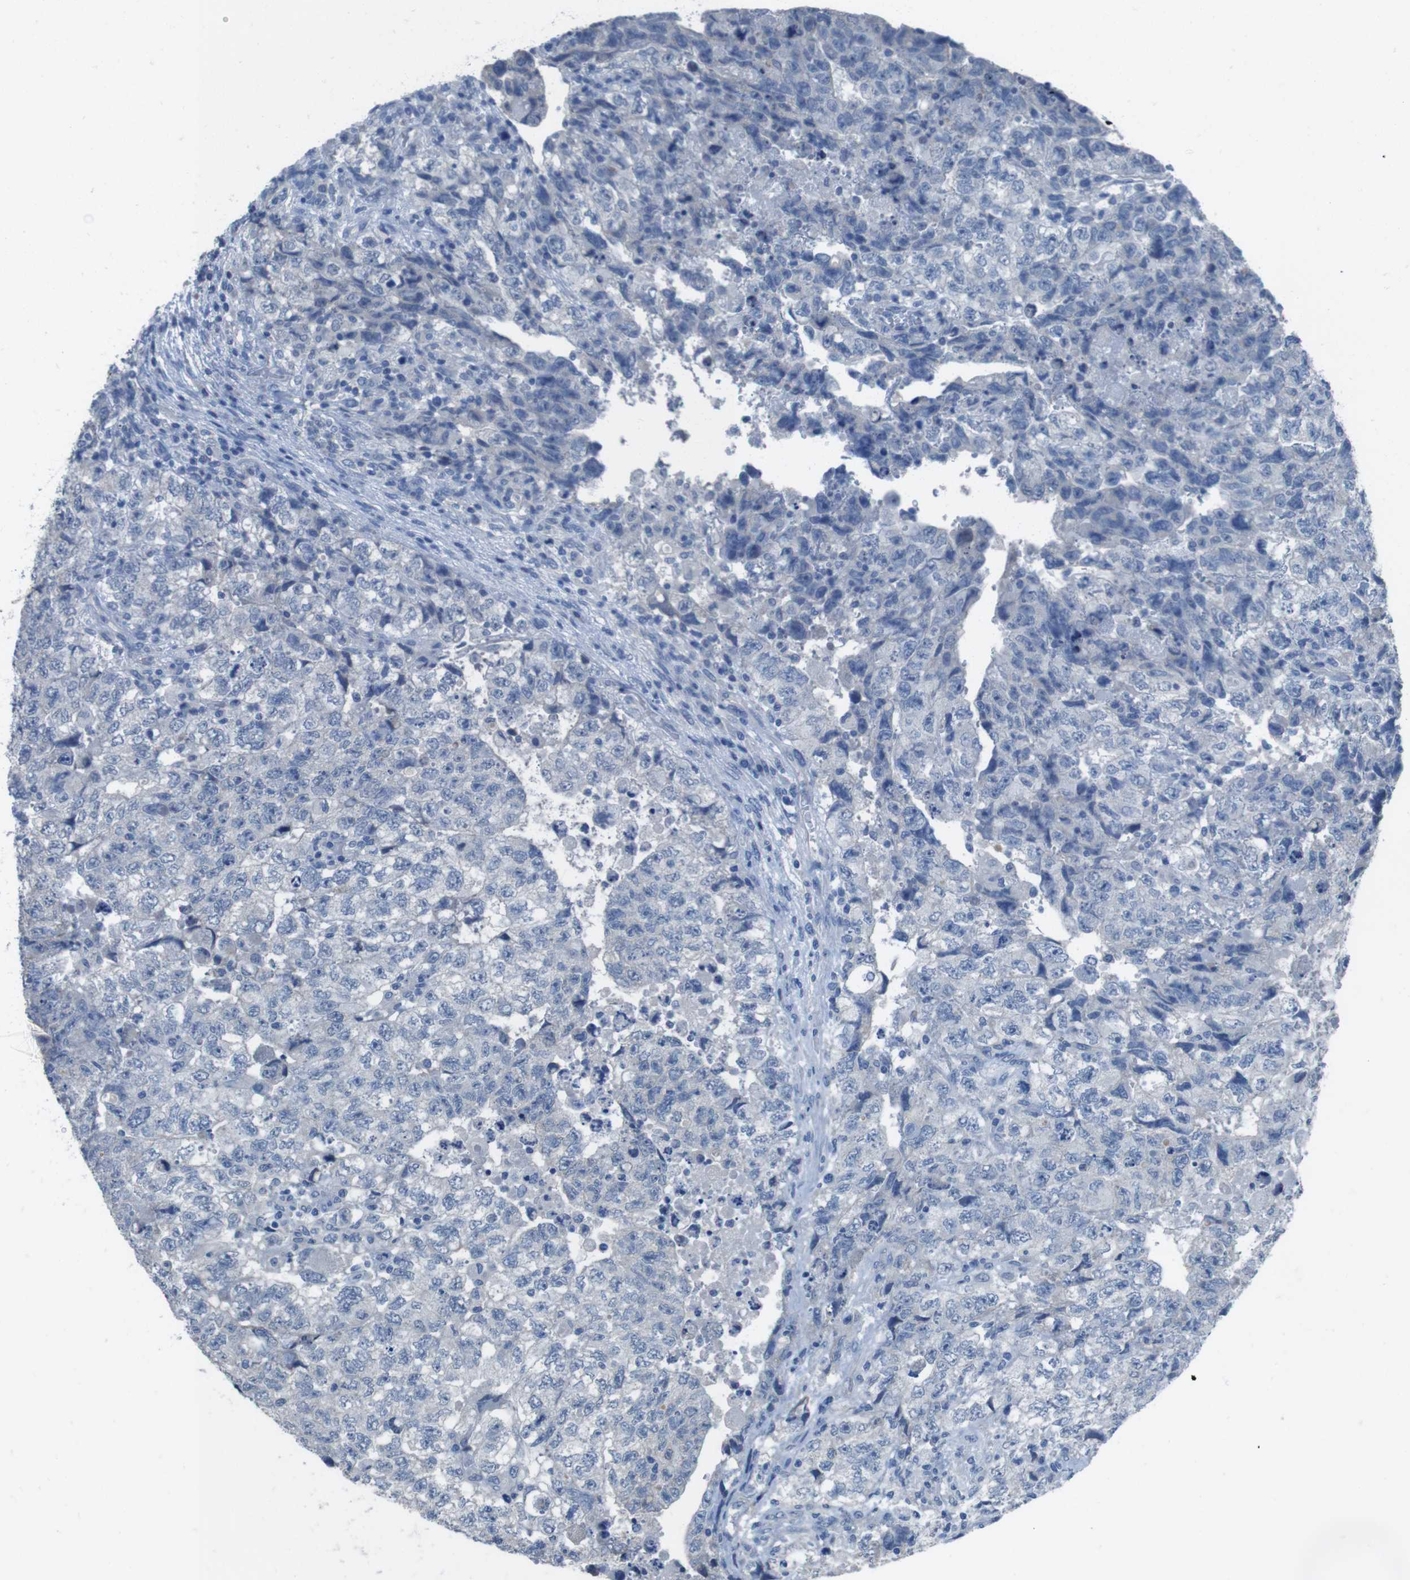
{"staining": {"intensity": "negative", "quantity": "none", "location": "none"}, "tissue": "testis cancer", "cell_type": "Tumor cells", "image_type": "cancer", "snomed": [{"axis": "morphology", "description": "Carcinoma, Embryonal, NOS"}, {"axis": "topography", "description": "Testis"}], "caption": "Human testis cancer (embryonal carcinoma) stained for a protein using immunohistochemistry exhibits no staining in tumor cells.", "gene": "CYP2C8", "patient": {"sex": "male", "age": 36}}